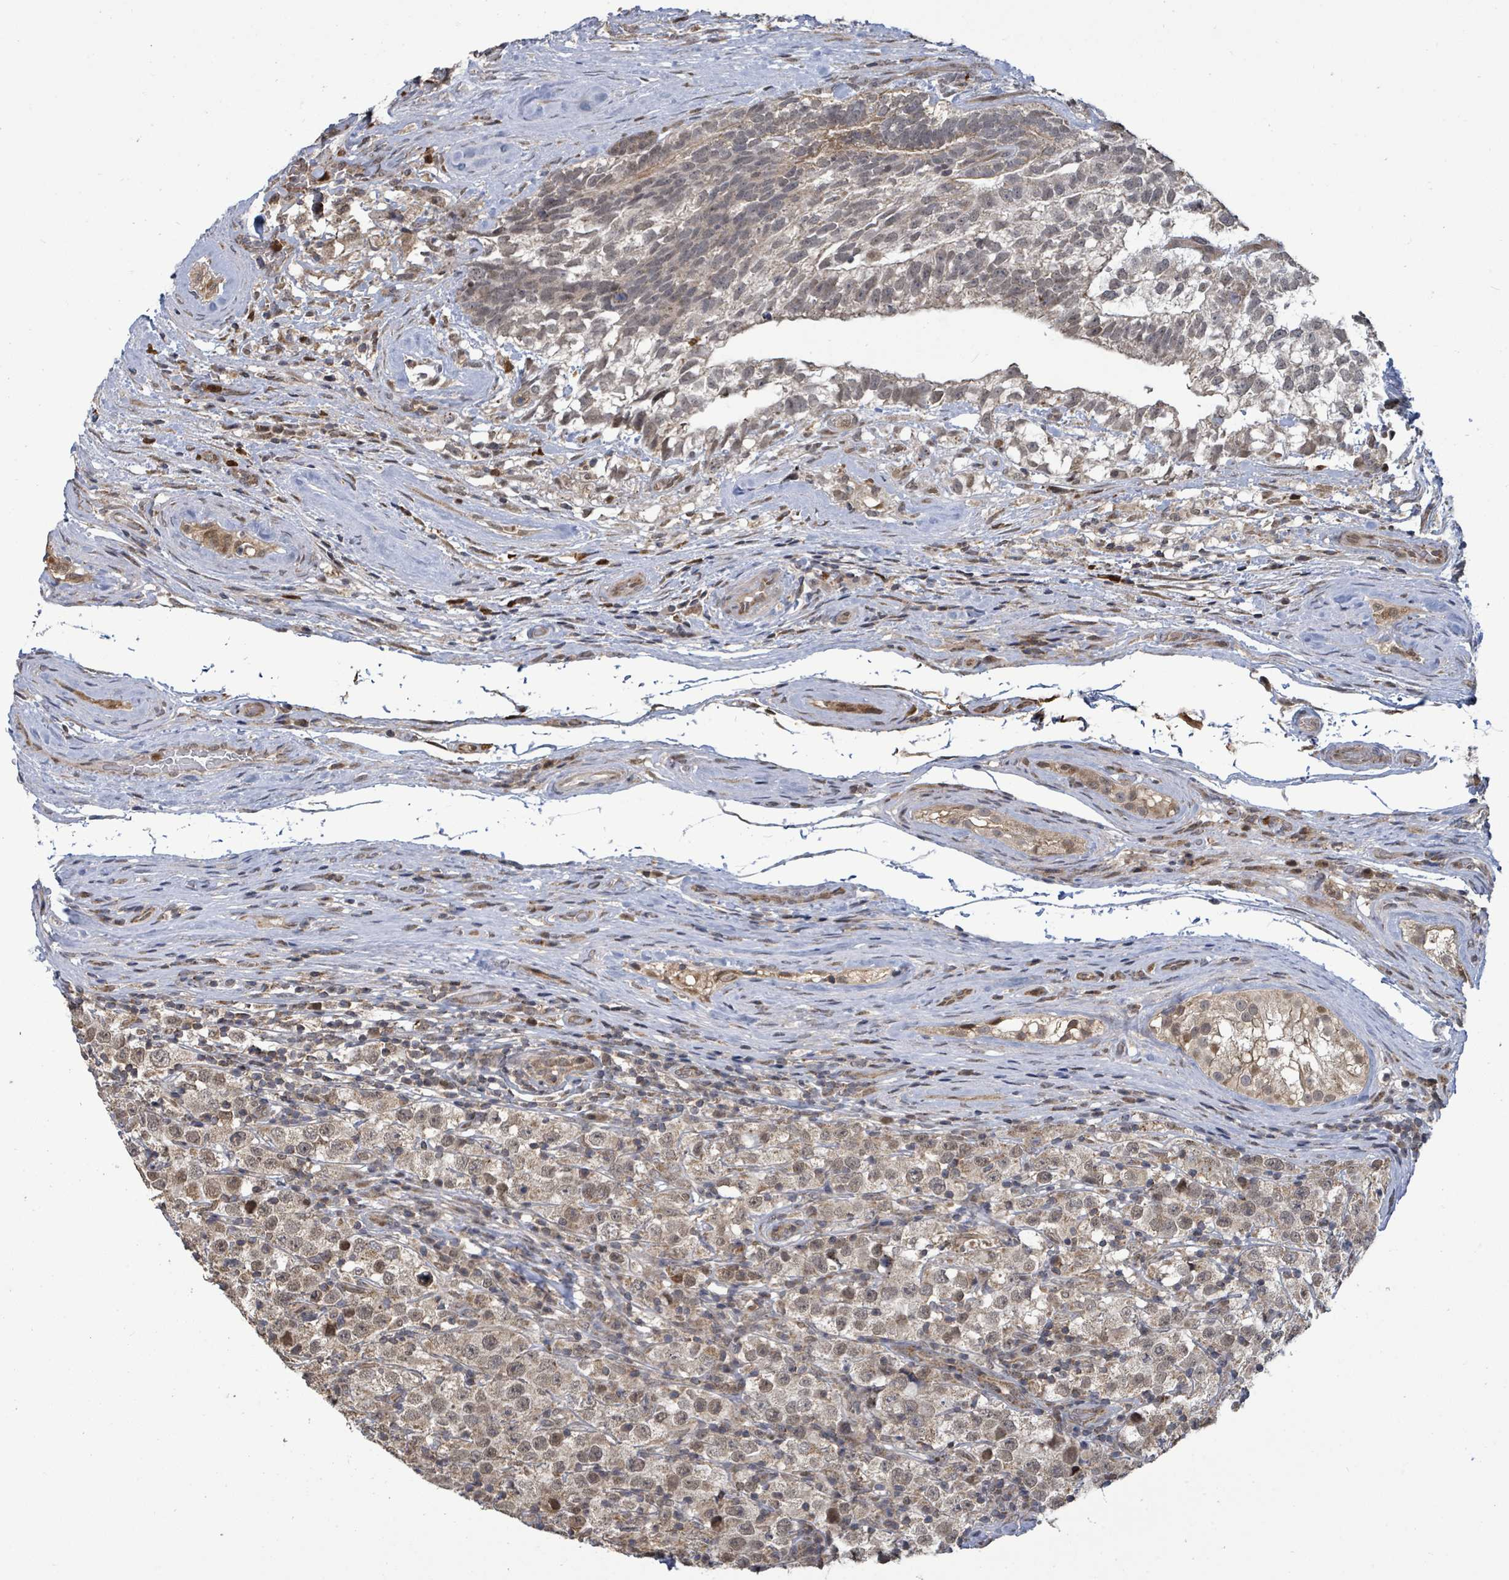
{"staining": {"intensity": "moderate", "quantity": ">75%", "location": "cytoplasmic/membranous,nuclear"}, "tissue": "testis cancer", "cell_type": "Tumor cells", "image_type": "cancer", "snomed": [{"axis": "morphology", "description": "Seminoma, NOS"}, {"axis": "morphology", "description": "Carcinoma, Embryonal, NOS"}, {"axis": "topography", "description": "Testis"}], "caption": "The immunohistochemical stain labels moderate cytoplasmic/membranous and nuclear expression in tumor cells of embryonal carcinoma (testis) tissue.", "gene": "COQ6", "patient": {"sex": "male", "age": 41}}